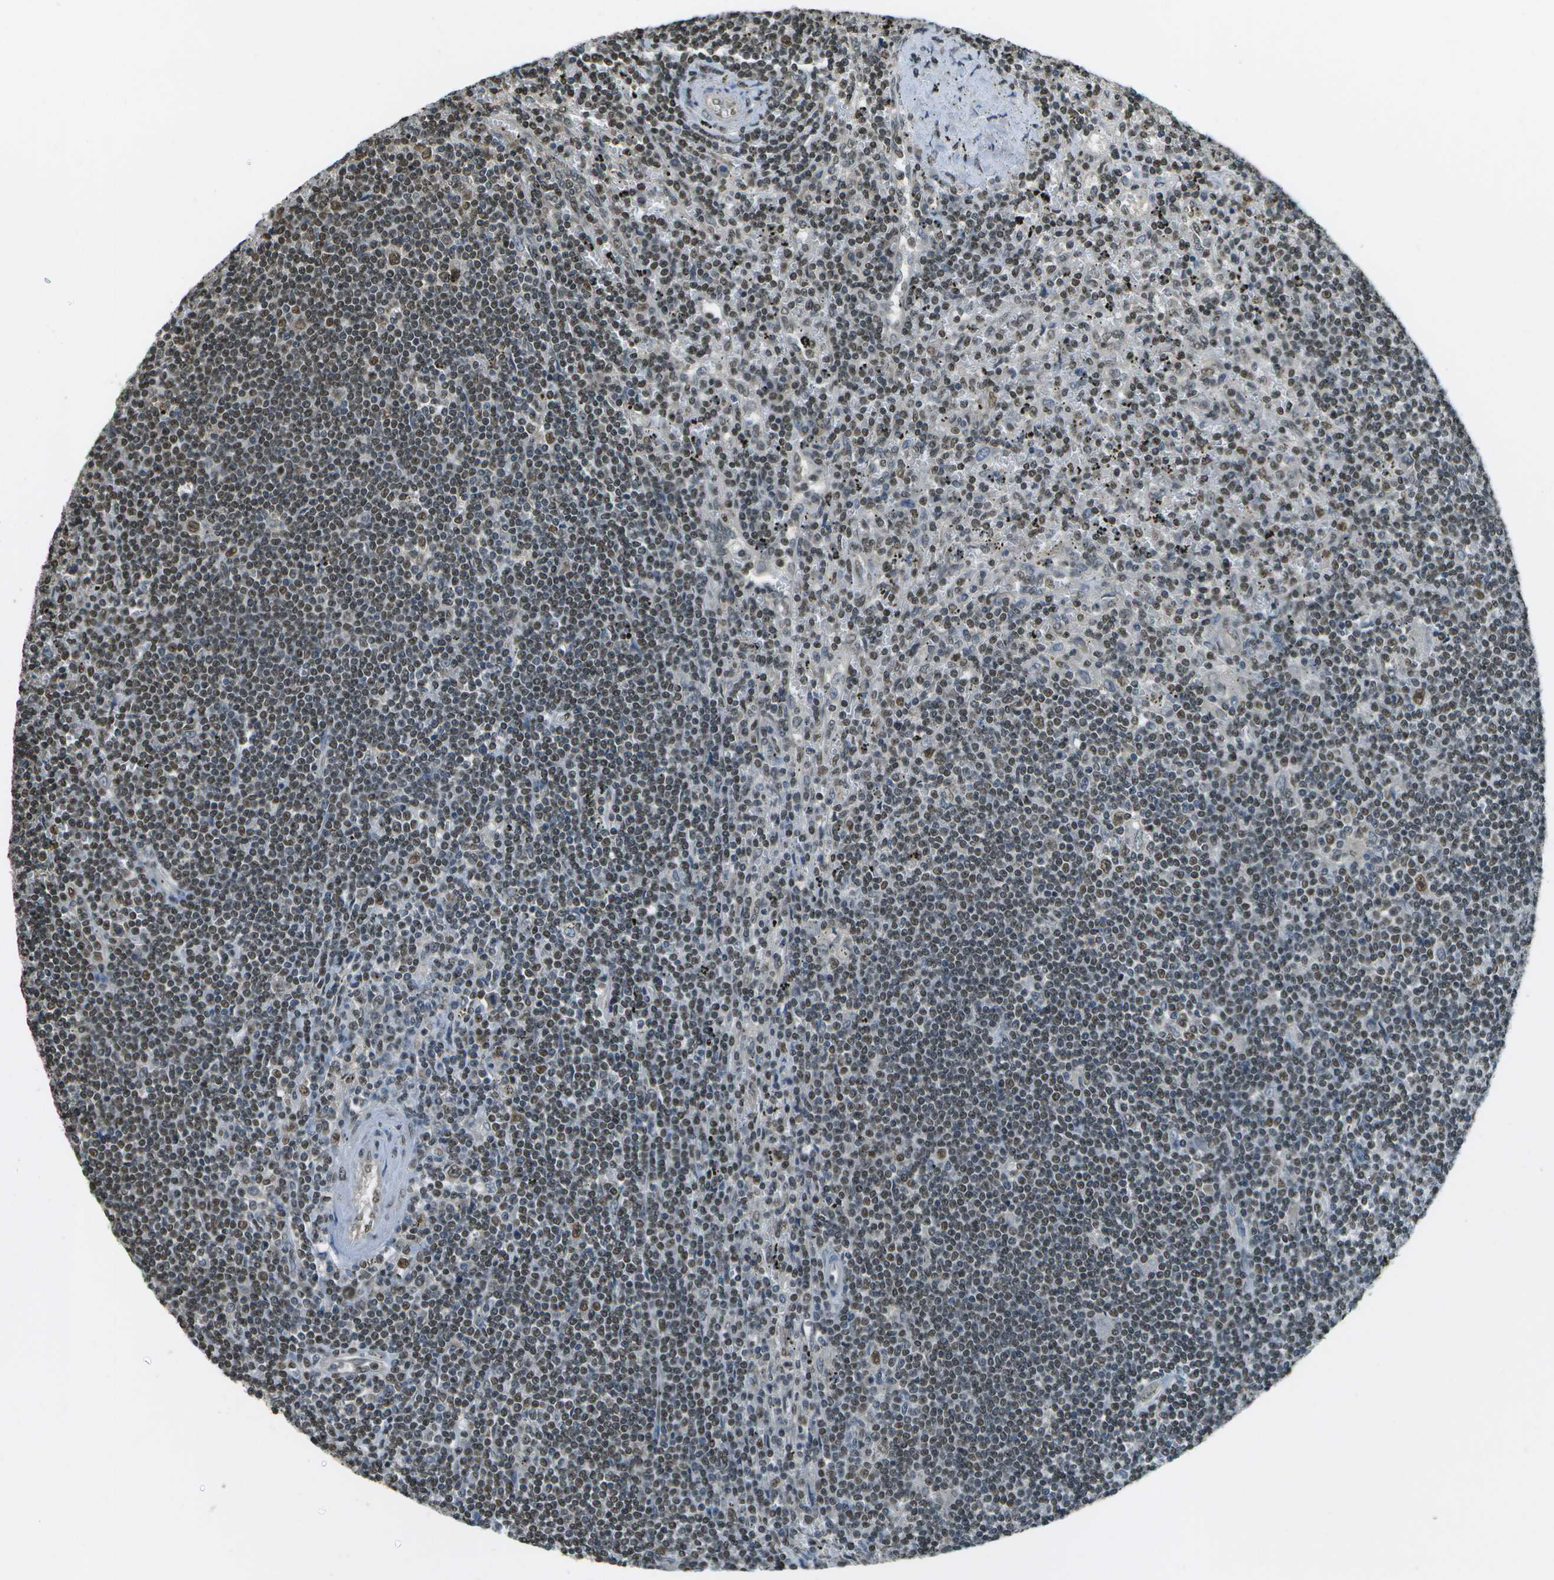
{"staining": {"intensity": "weak", "quantity": ">75%", "location": "nuclear"}, "tissue": "lymphoma", "cell_type": "Tumor cells", "image_type": "cancer", "snomed": [{"axis": "morphology", "description": "Malignant lymphoma, non-Hodgkin's type, Low grade"}, {"axis": "topography", "description": "Spleen"}], "caption": "Immunohistochemical staining of human low-grade malignant lymphoma, non-Hodgkin's type reveals low levels of weak nuclear expression in approximately >75% of tumor cells.", "gene": "ABL2", "patient": {"sex": "male", "age": 76}}